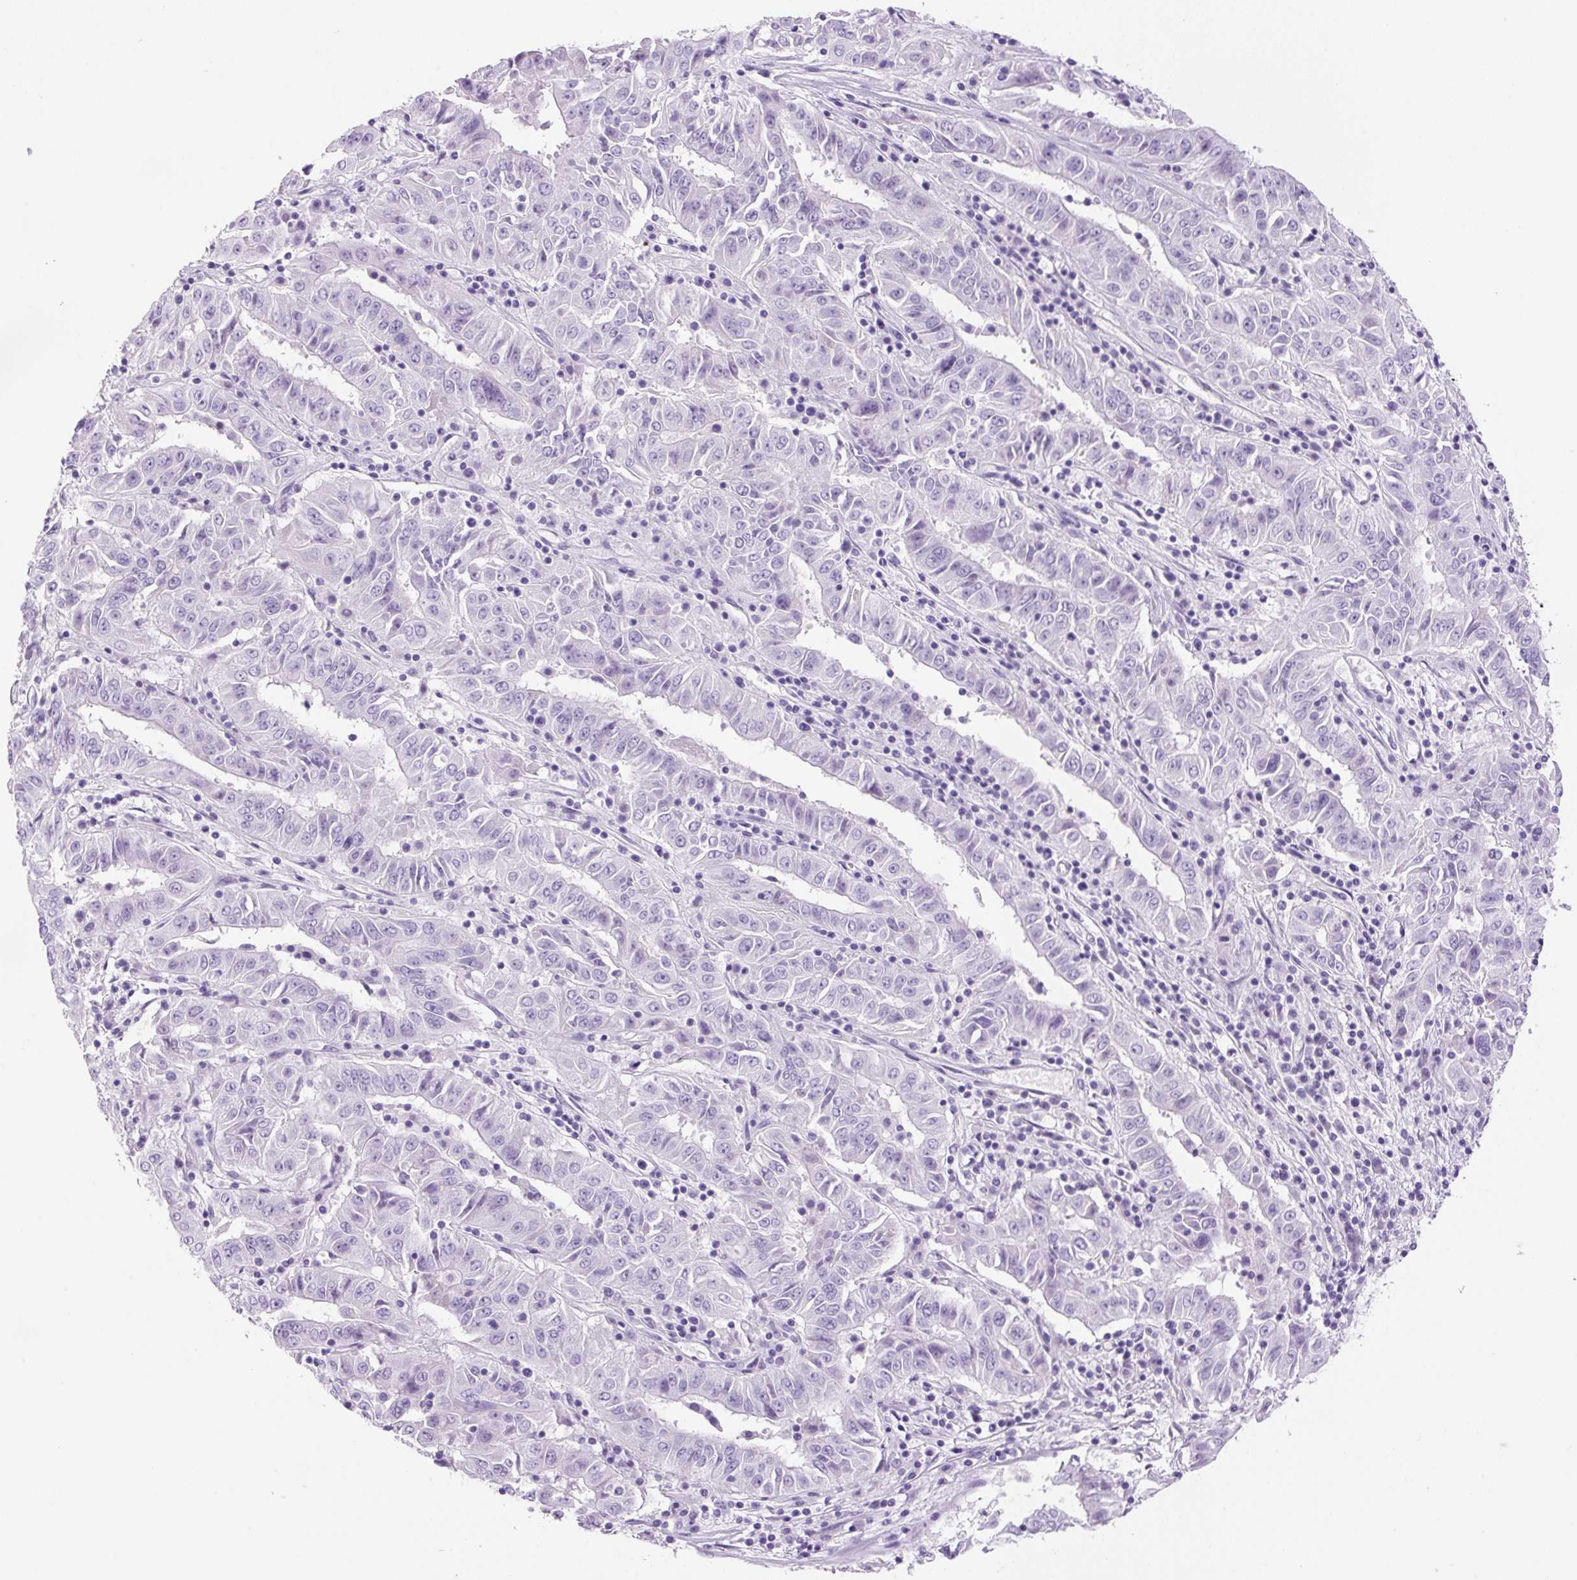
{"staining": {"intensity": "negative", "quantity": "none", "location": "none"}, "tissue": "pancreatic cancer", "cell_type": "Tumor cells", "image_type": "cancer", "snomed": [{"axis": "morphology", "description": "Adenocarcinoma, NOS"}, {"axis": "topography", "description": "Pancreas"}], "caption": "Immunohistochemistry (IHC) photomicrograph of human pancreatic cancer (adenocarcinoma) stained for a protein (brown), which displays no expression in tumor cells.", "gene": "PRRT1", "patient": {"sex": "male", "age": 63}}